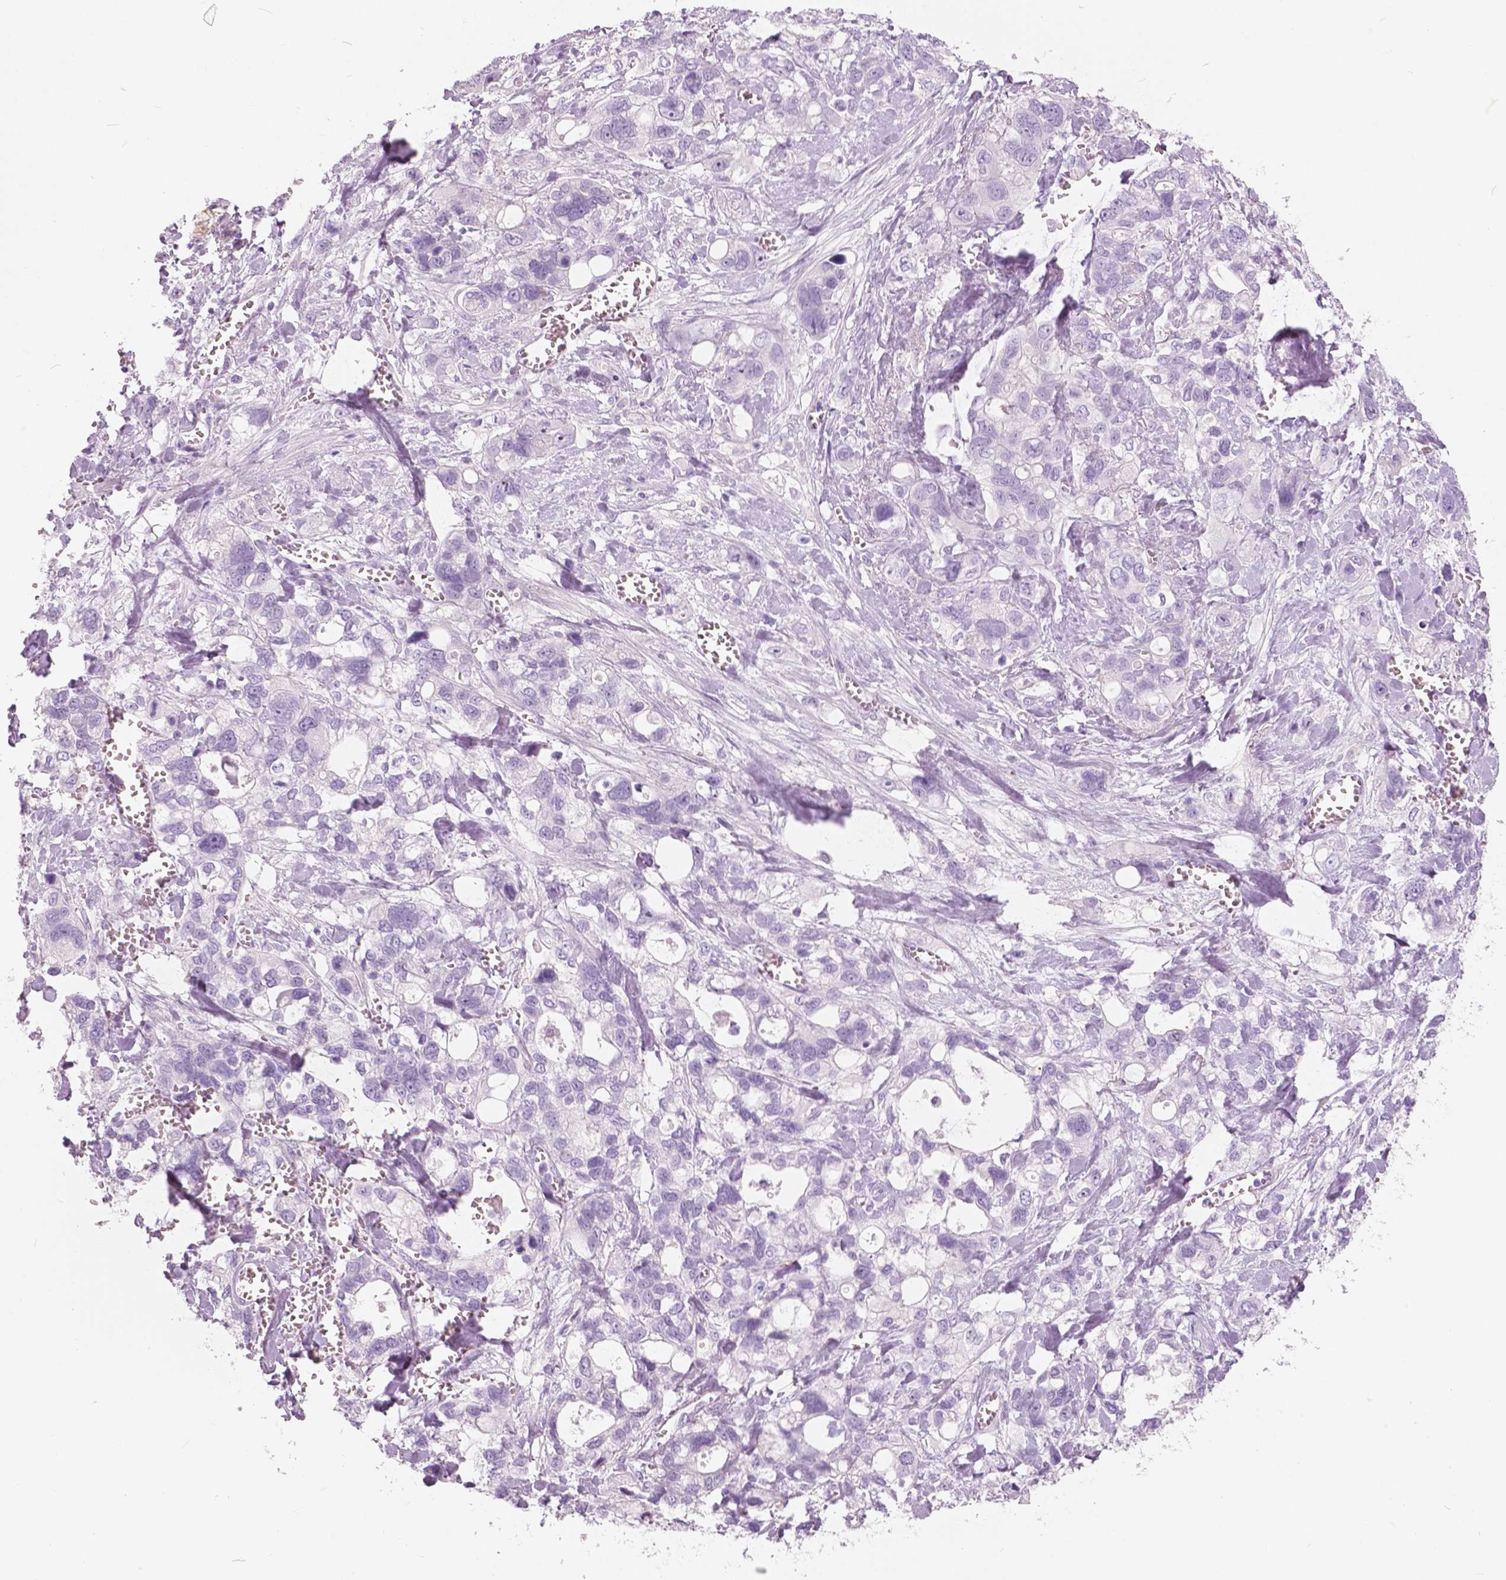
{"staining": {"intensity": "negative", "quantity": "none", "location": "none"}, "tissue": "stomach cancer", "cell_type": "Tumor cells", "image_type": "cancer", "snomed": [{"axis": "morphology", "description": "Adenocarcinoma, NOS"}, {"axis": "topography", "description": "Stomach, upper"}], "caption": "Immunohistochemical staining of human stomach cancer (adenocarcinoma) reveals no significant staining in tumor cells.", "gene": "A4GNT", "patient": {"sex": "female", "age": 81}}